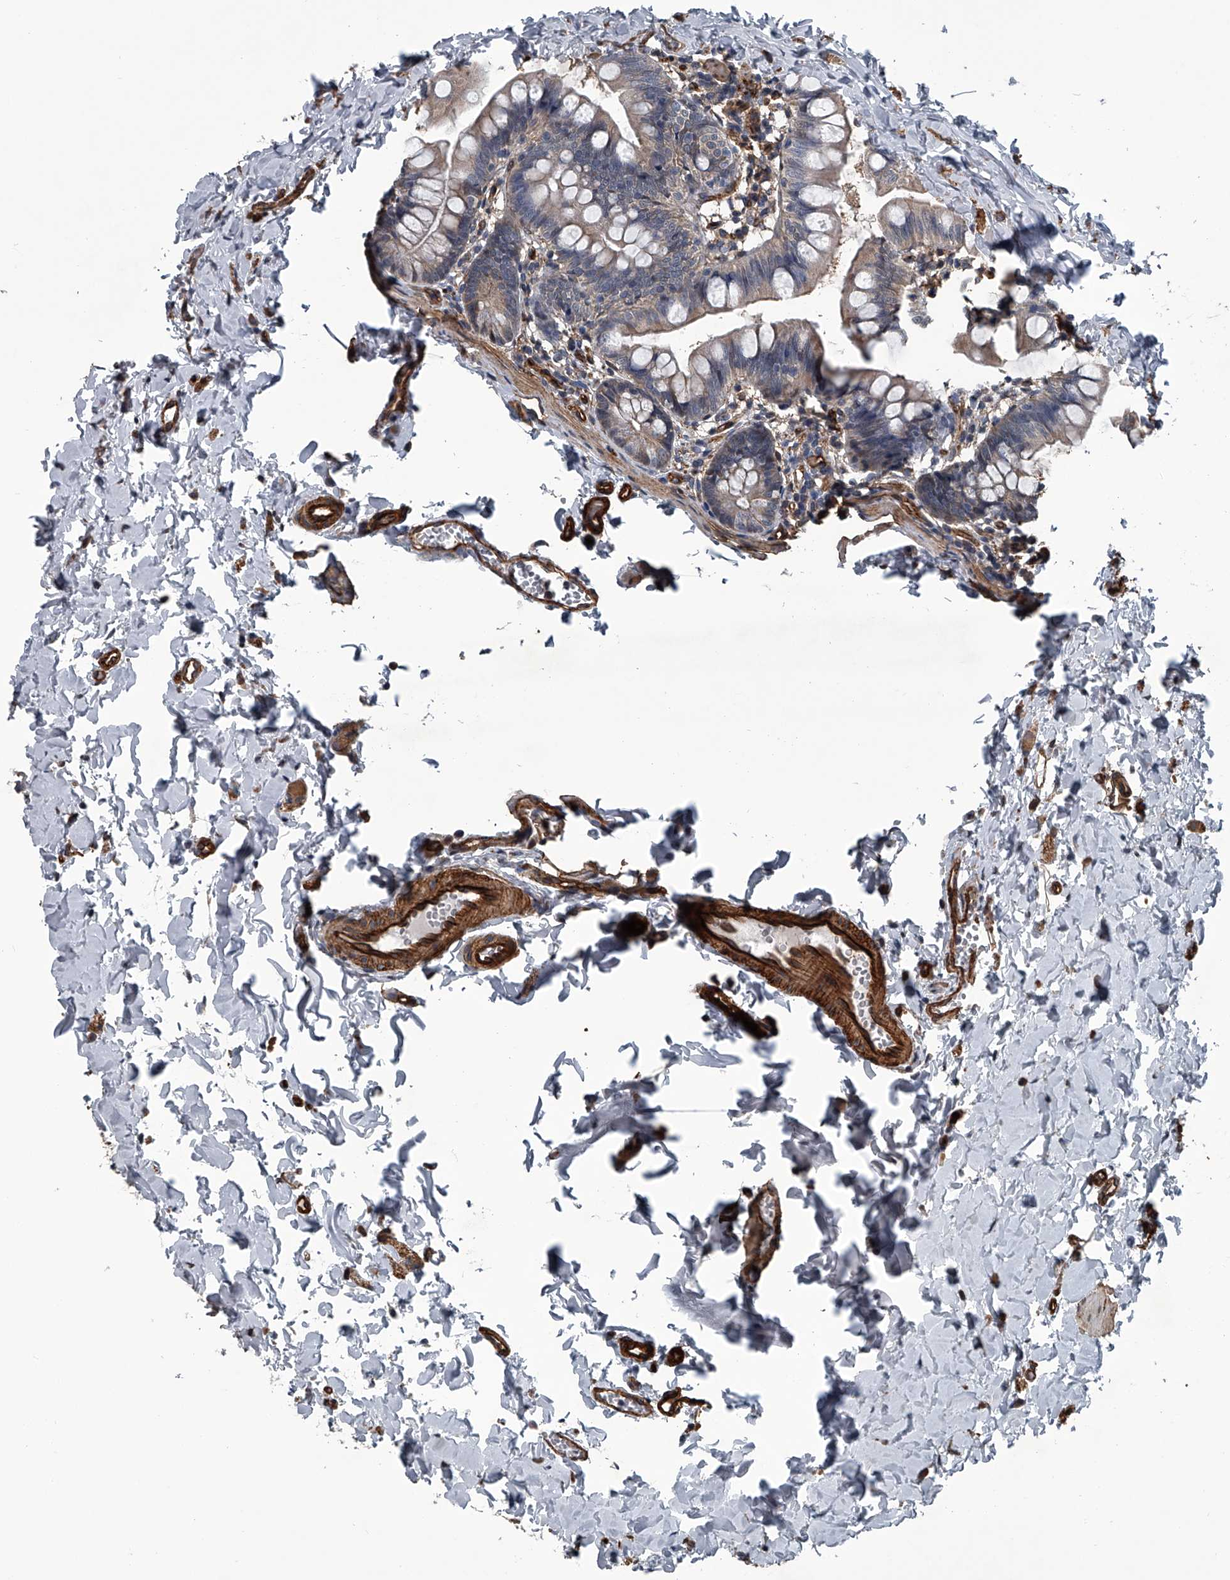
{"staining": {"intensity": "weak", "quantity": ">75%", "location": "cytoplasmic/membranous"}, "tissue": "small intestine", "cell_type": "Glandular cells", "image_type": "normal", "snomed": [{"axis": "morphology", "description": "Normal tissue, NOS"}, {"axis": "topography", "description": "Small intestine"}], "caption": "This histopathology image exhibits benign small intestine stained with immunohistochemistry to label a protein in brown. The cytoplasmic/membranous of glandular cells show weak positivity for the protein. Nuclei are counter-stained blue.", "gene": "LDLRAD2", "patient": {"sex": "male", "age": 7}}